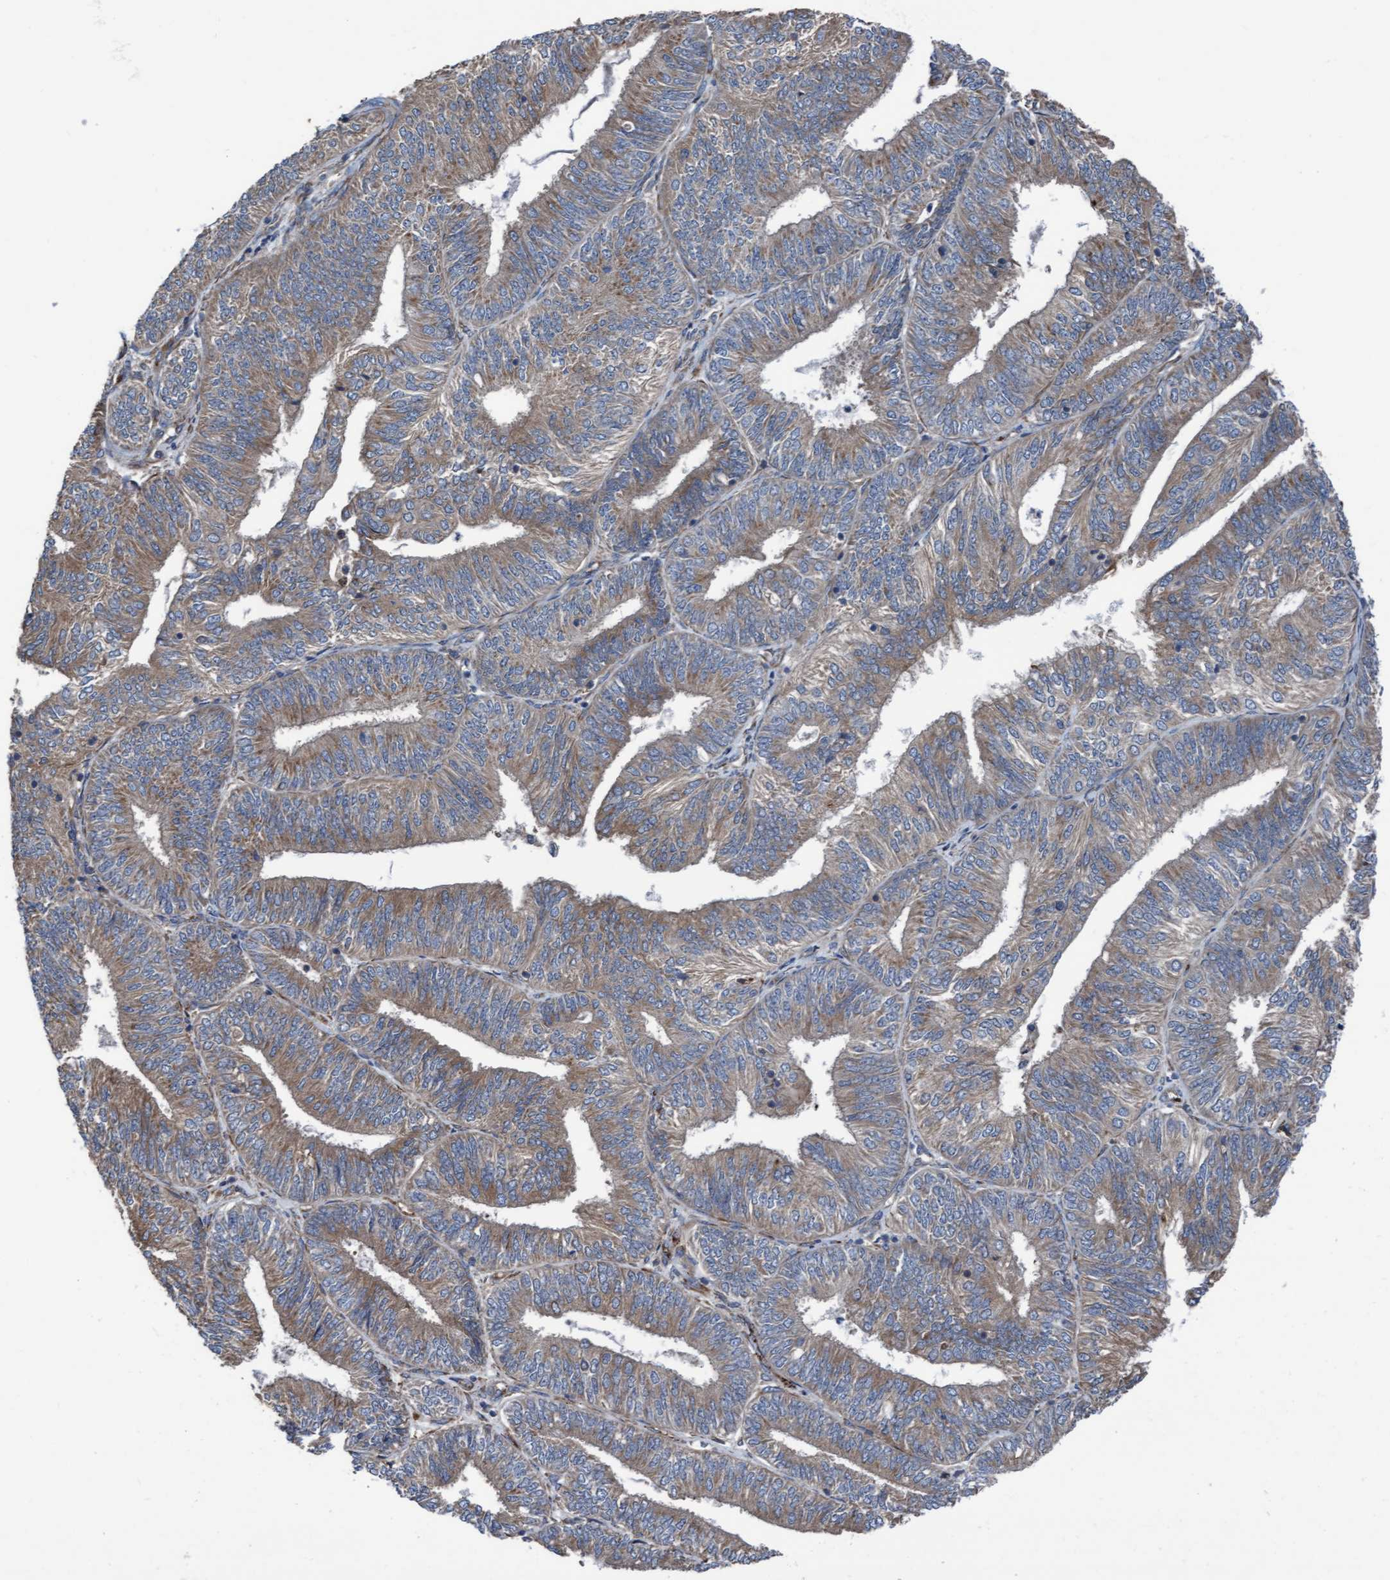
{"staining": {"intensity": "weak", "quantity": ">75%", "location": "cytoplasmic/membranous"}, "tissue": "endometrial cancer", "cell_type": "Tumor cells", "image_type": "cancer", "snomed": [{"axis": "morphology", "description": "Adenocarcinoma, NOS"}, {"axis": "topography", "description": "Endometrium"}], "caption": "Immunohistochemistry (IHC) (DAB) staining of endometrial cancer displays weak cytoplasmic/membranous protein staining in approximately >75% of tumor cells. (brown staining indicates protein expression, while blue staining denotes nuclei).", "gene": "KLHL26", "patient": {"sex": "female", "age": 58}}